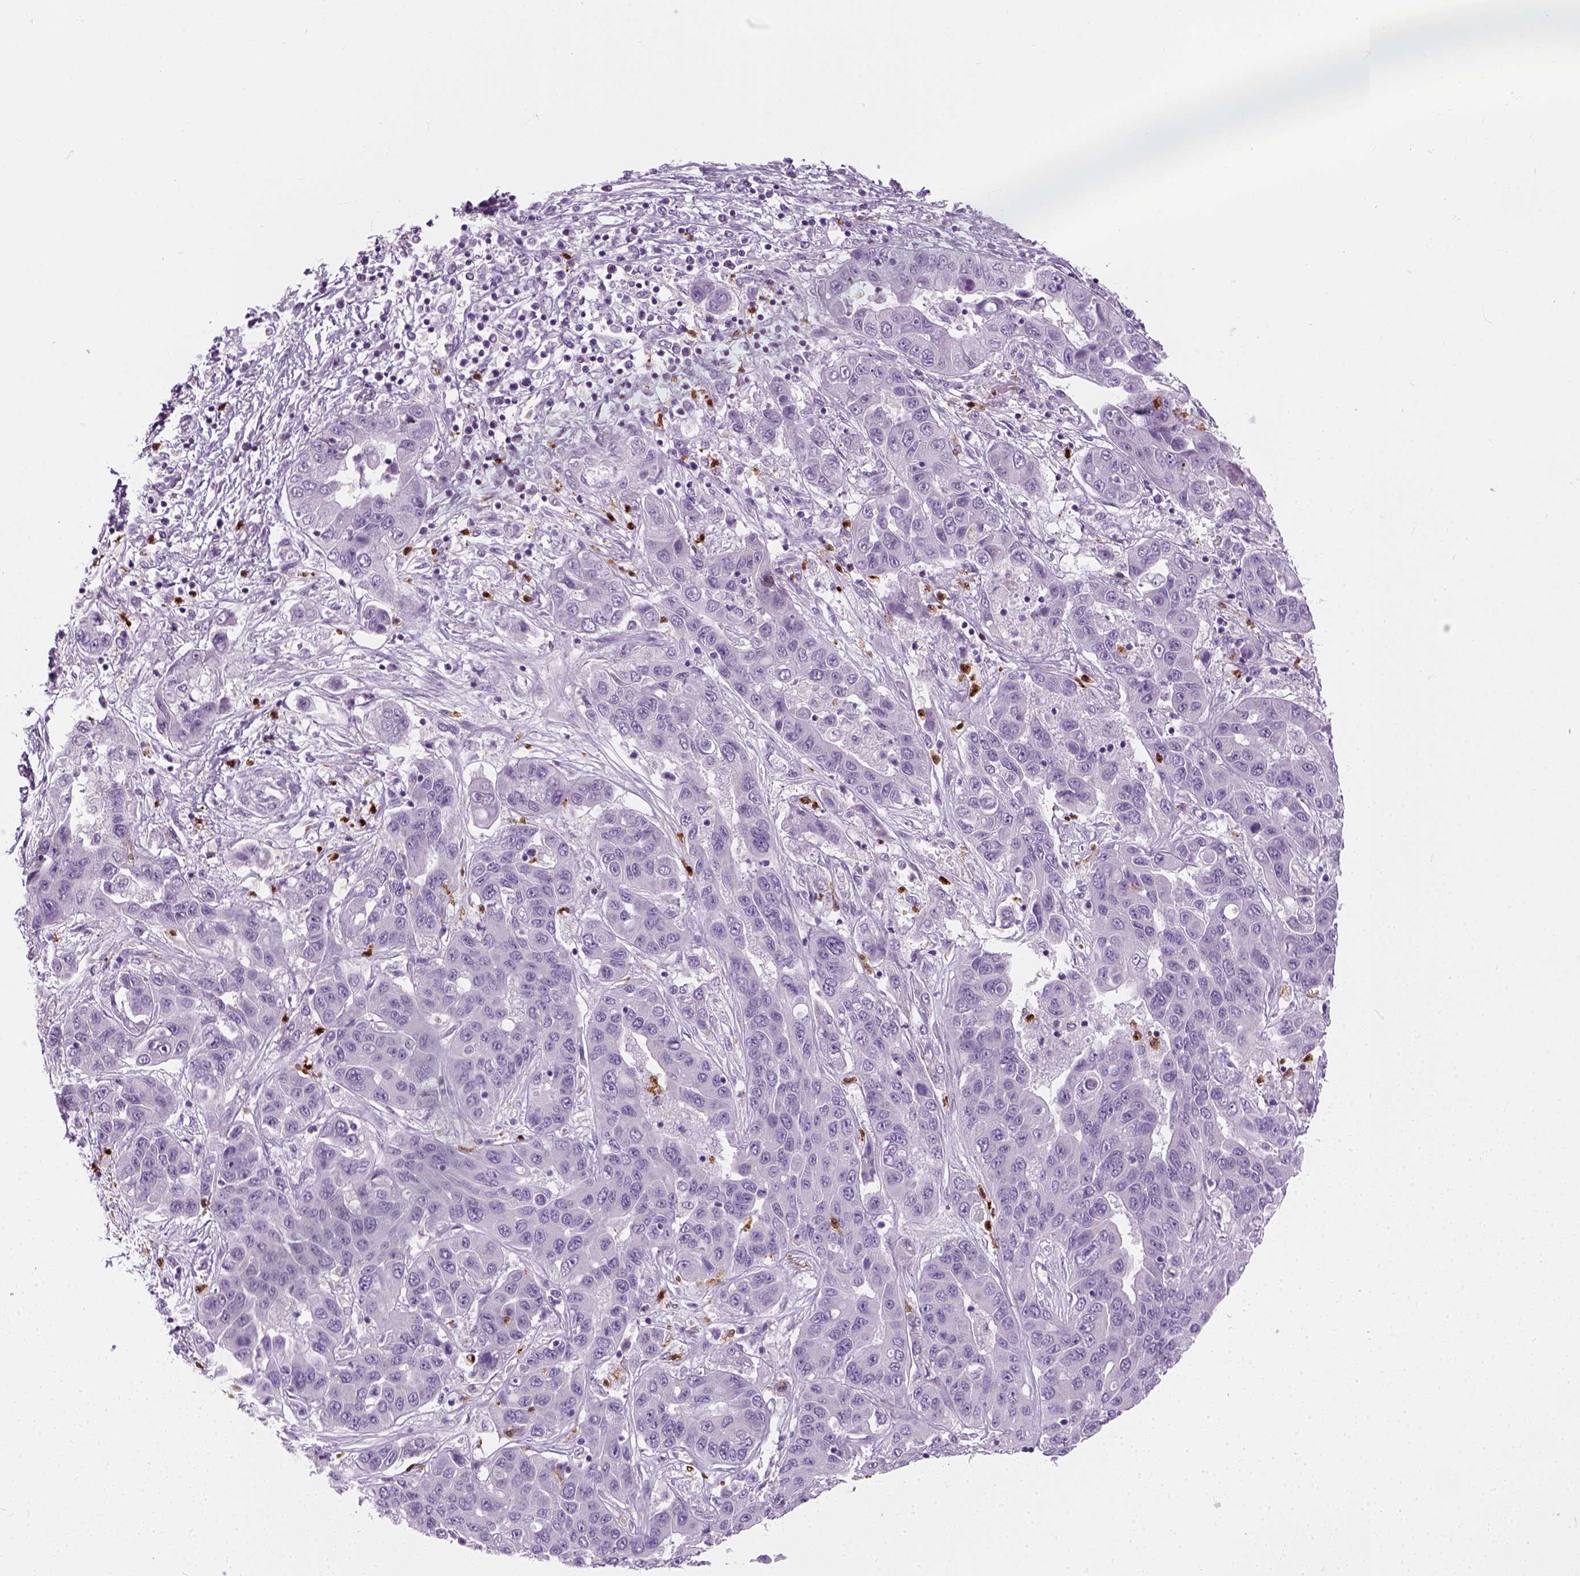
{"staining": {"intensity": "negative", "quantity": "none", "location": "none"}, "tissue": "liver cancer", "cell_type": "Tumor cells", "image_type": "cancer", "snomed": [{"axis": "morphology", "description": "Cholangiocarcinoma"}, {"axis": "topography", "description": "Liver"}], "caption": "An IHC image of liver cholangiocarcinoma is shown. There is no staining in tumor cells of liver cholangiocarcinoma. (Stains: DAB (3,3'-diaminobenzidine) immunohistochemistry with hematoxylin counter stain, Microscopy: brightfield microscopy at high magnification).", "gene": "IL4", "patient": {"sex": "female", "age": 52}}